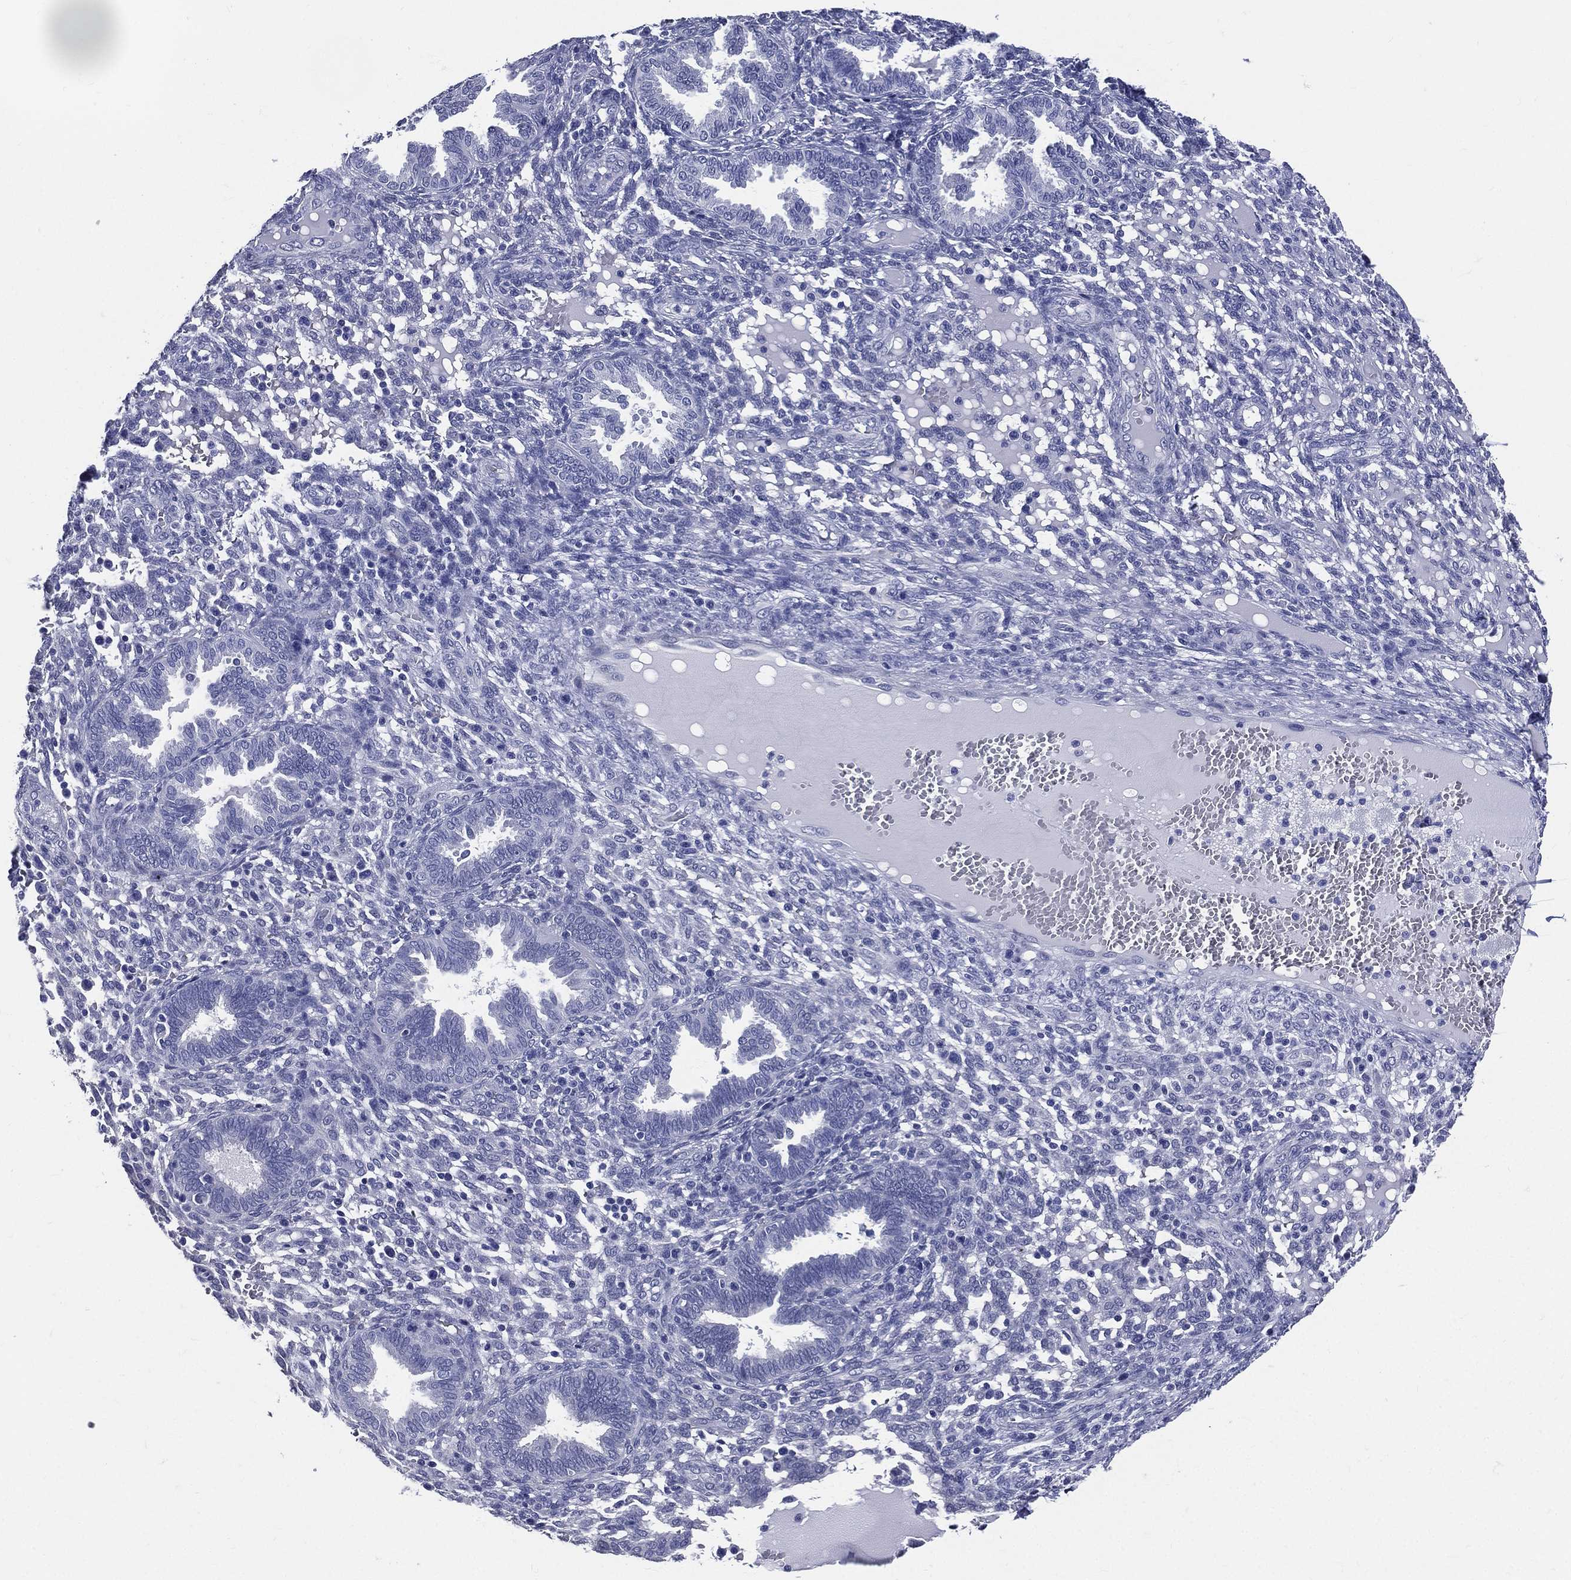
{"staining": {"intensity": "negative", "quantity": "none", "location": "none"}, "tissue": "endometrium", "cell_type": "Cells in endometrial stroma", "image_type": "normal", "snomed": [{"axis": "morphology", "description": "Normal tissue, NOS"}, {"axis": "topography", "description": "Endometrium"}], "caption": "Endometrium stained for a protein using immunohistochemistry (IHC) reveals no expression cells in endometrial stroma.", "gene": "DPYS", "patient": {"sex": "female", "age": 42}}